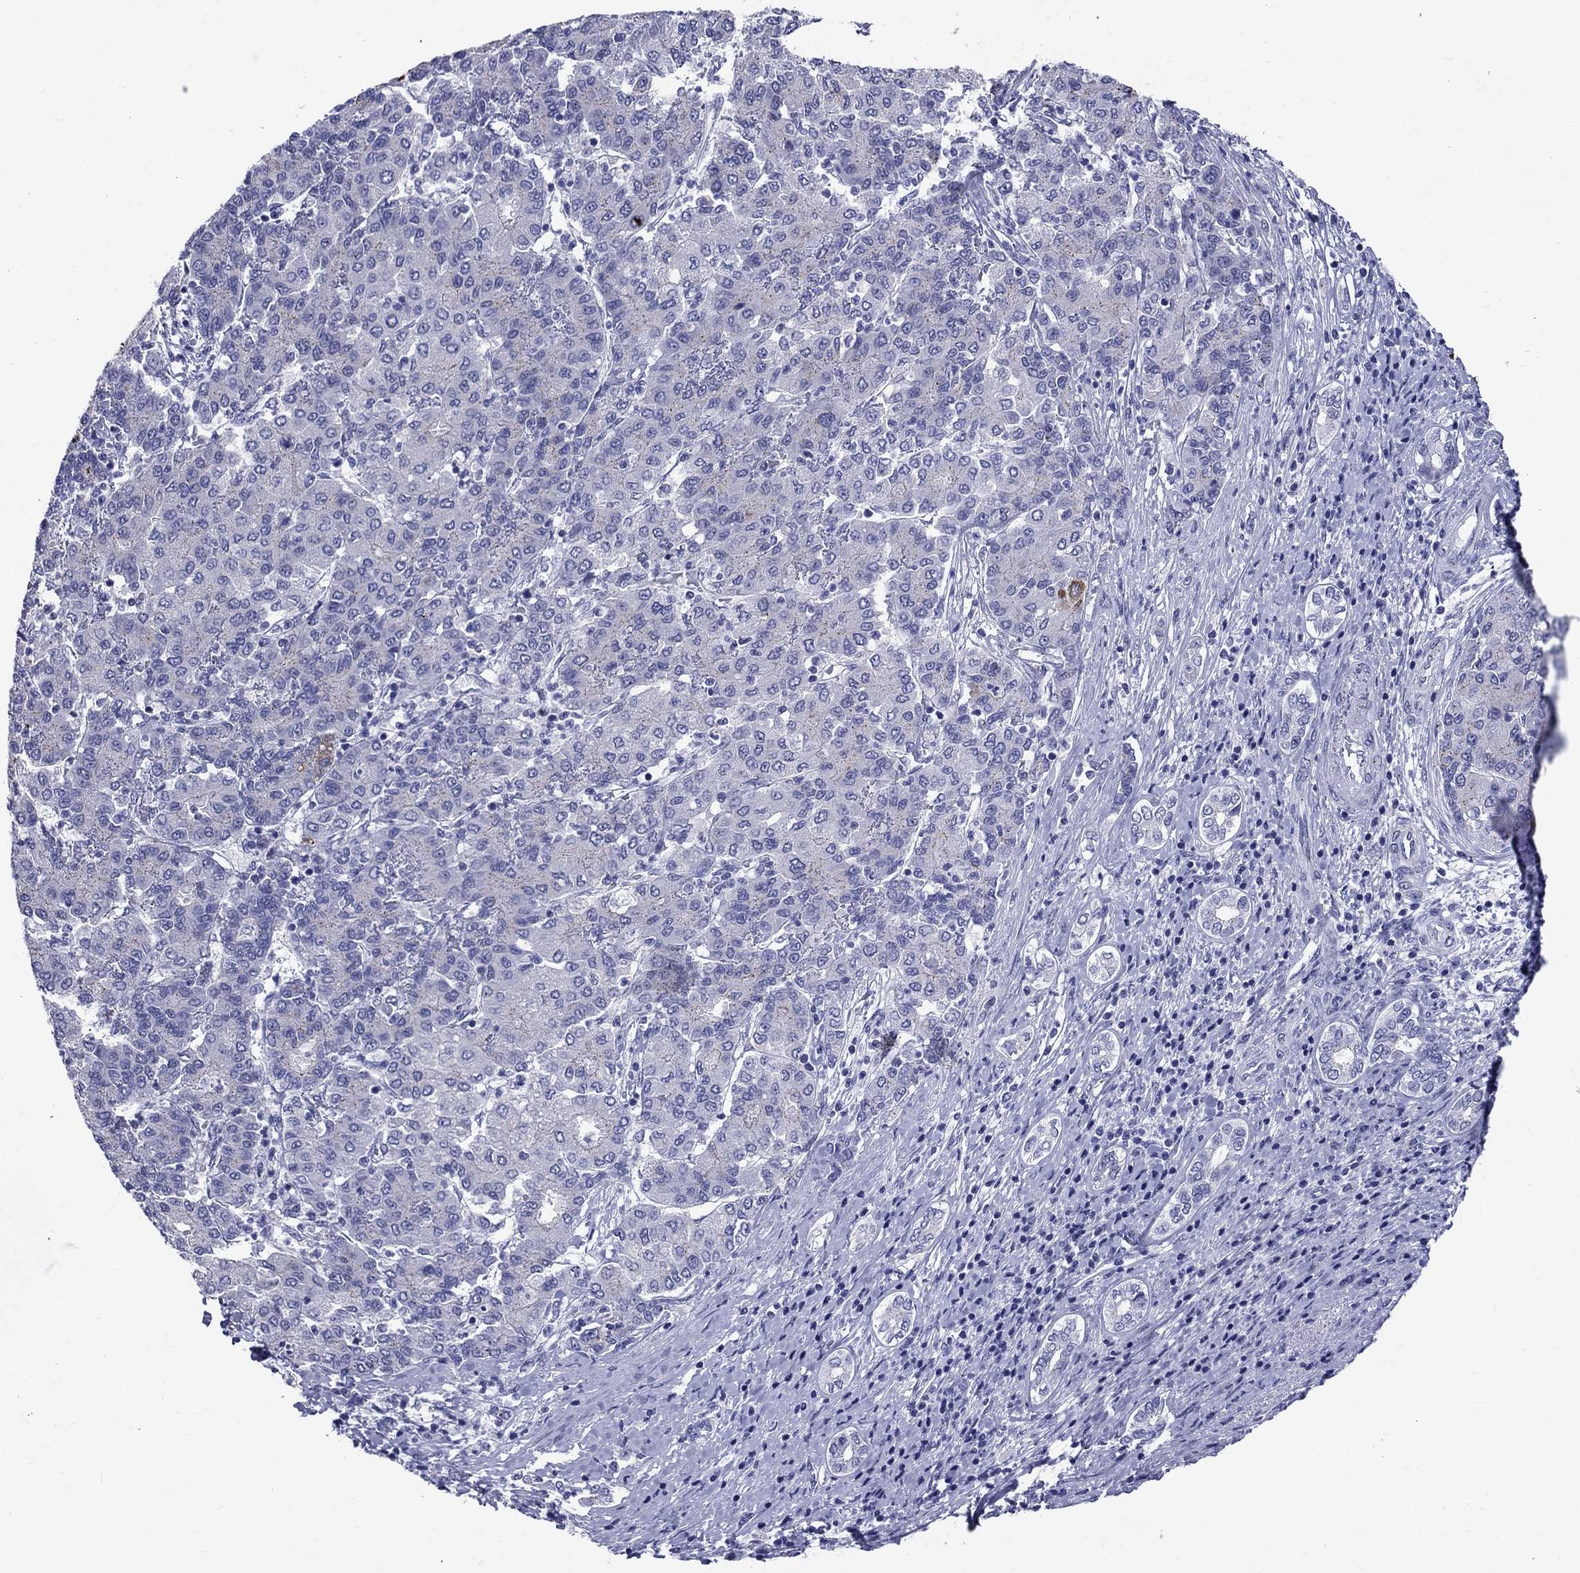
{"staining": {"intensity": "negative", "quantity": "none", "location": "none"}, "tissue": "liver cancer", "cell_type": "Tumor cells", "image_type": "cancer", "snomed": [{"axis": "morphology", "description": "Carcinoma, Hepatocellular, NOS"}, {"axis": "topography", "description": "Liver"}], "caption": "Tumor cells show no significant protein staining in hepatocellular carcinoma (liver). (DAB immunohistochemistry (IHC) visualized using brightfield microscopy, high magnification).", "gene": "CEP43", "patient": {"sex": "male", "age": 65}}